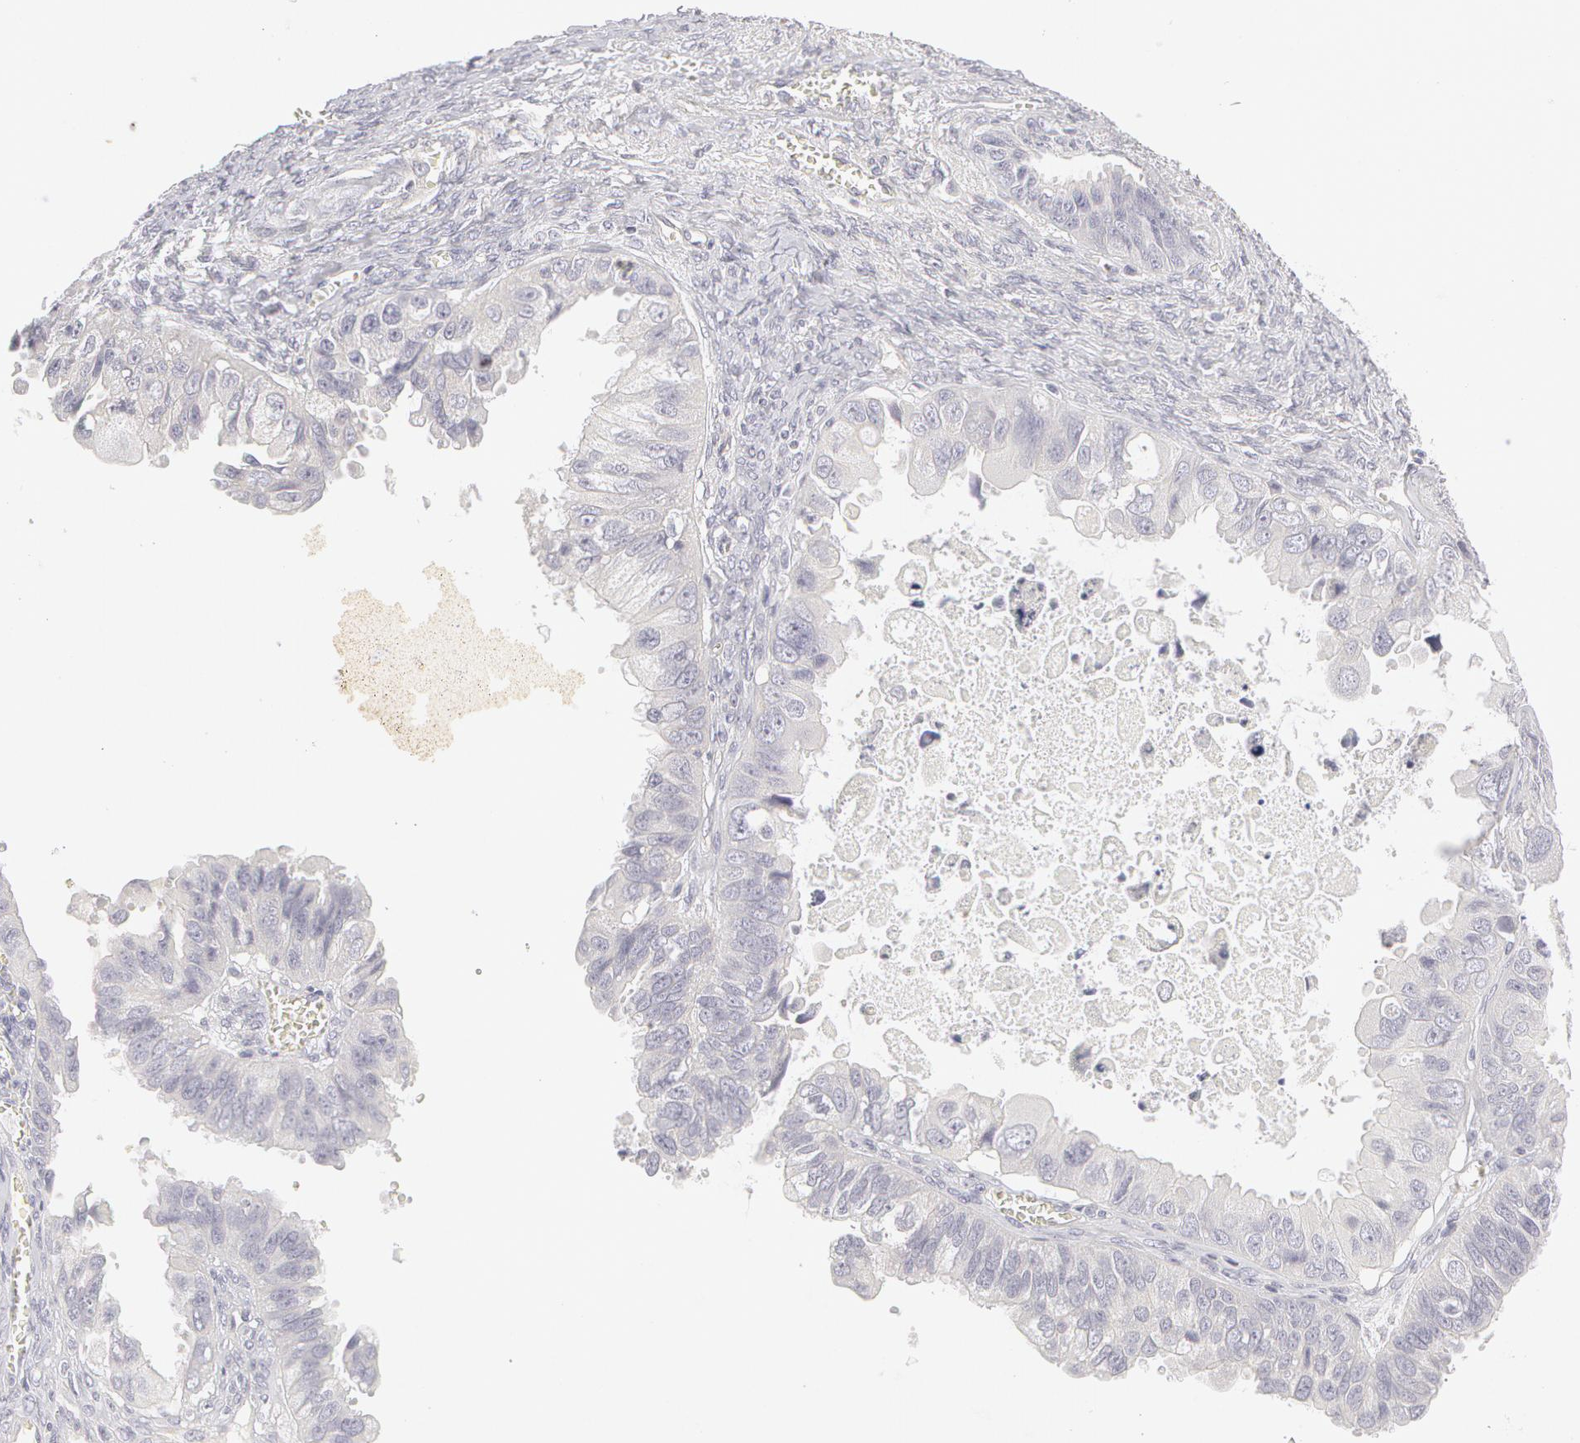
{"staining": {"intensity": "negative", "quantity": "none", "location": "none"}, "tissue": "ovarian cancer", "cell_type": "Tumor cells", "image_type": "cancer", "snomed": [{"axis": "morphology", "description": "Carcinoma, endometroid"}, {"axis": "topography", "description": "Ovary"}], "caption": "Immunohistochemistry image of neoplastic tissue: human endometroid carcinoma (ovarian) stained with DAB (3,3'-diaminobenzidine) demonstrates no significant protein staining in tumor cells.", "gene": "ABCB1", "patient": {"sex": "female", "age": 85}}